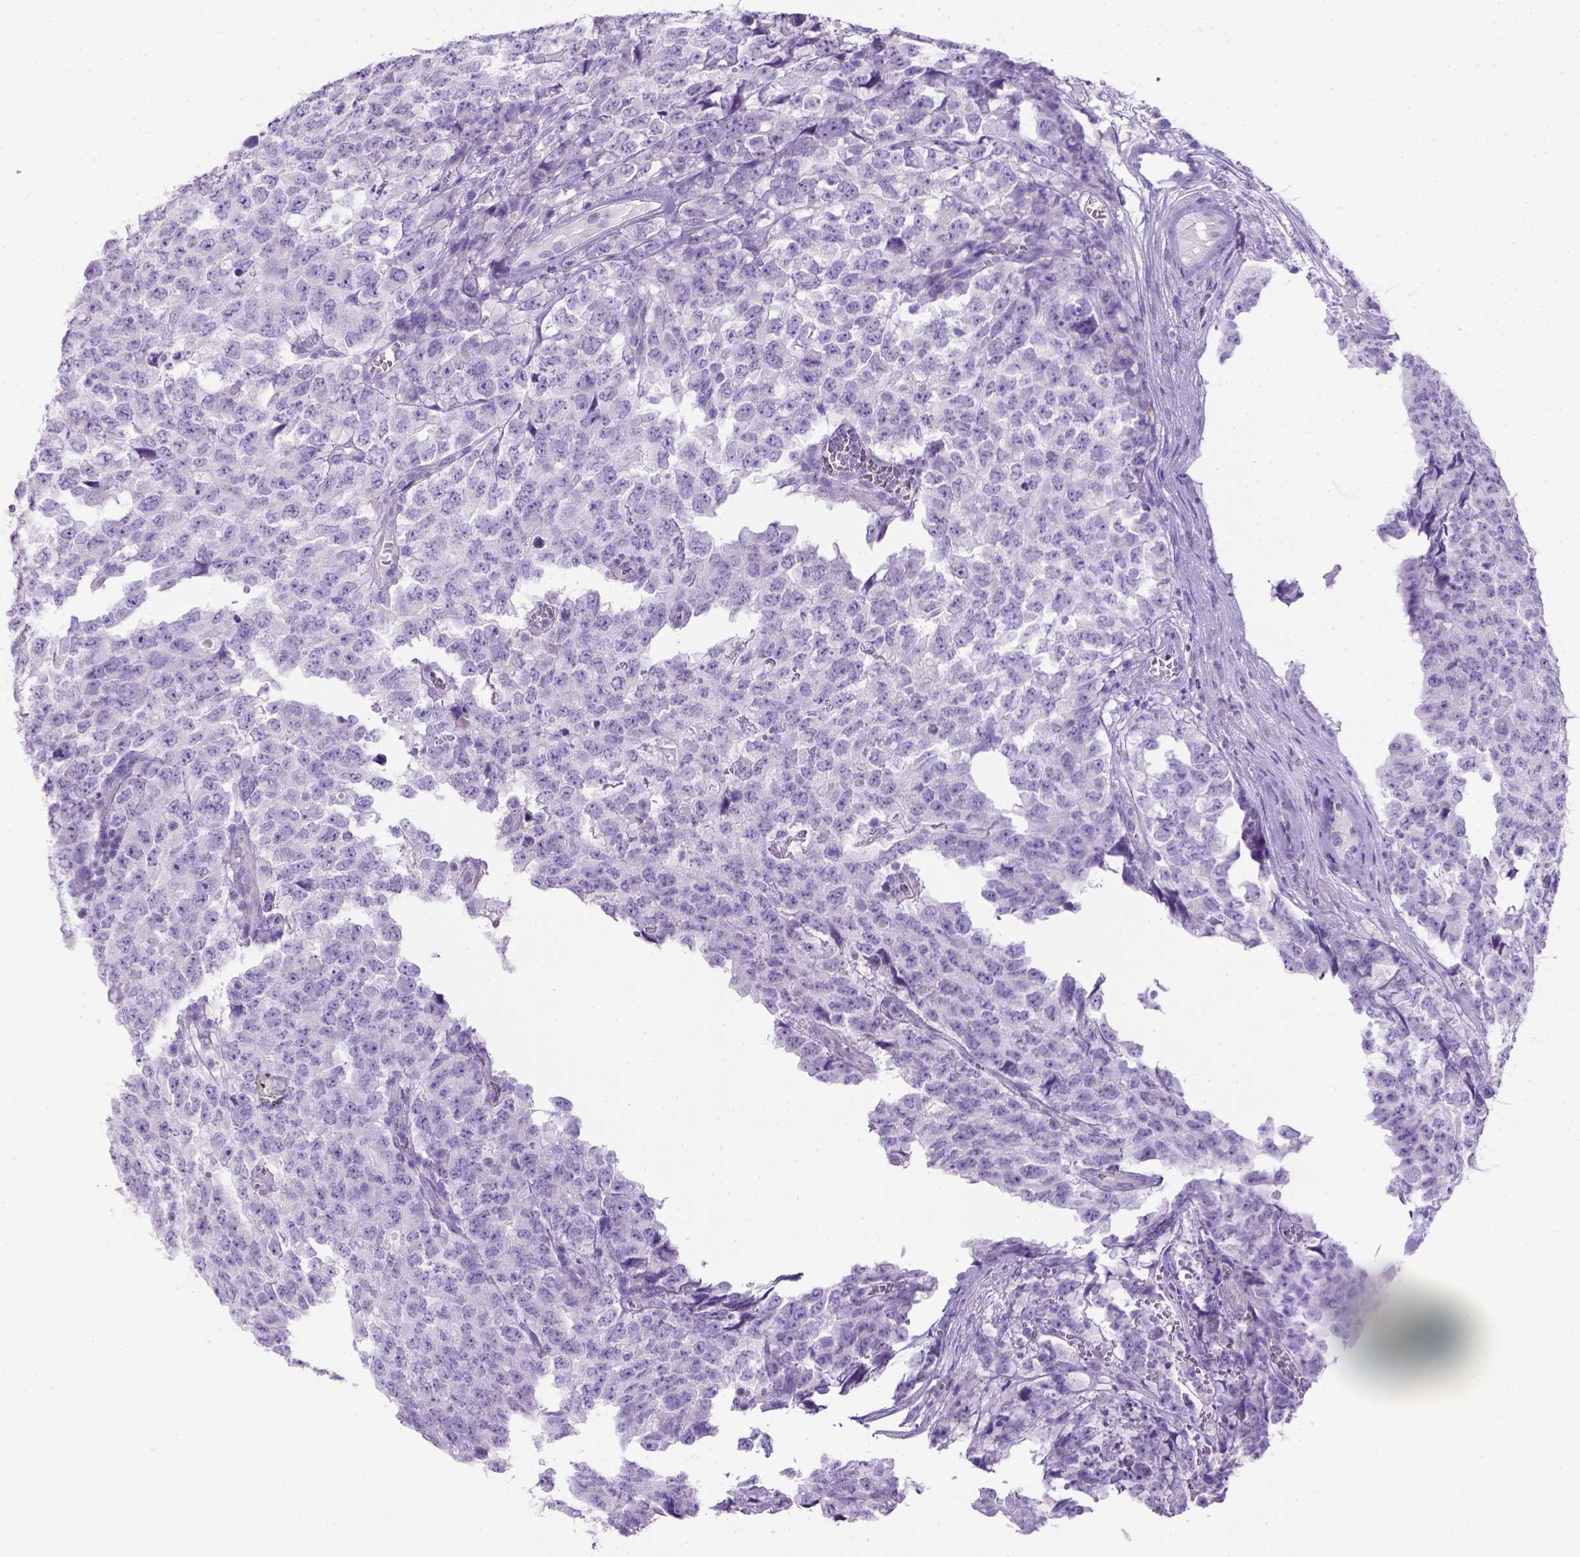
{"staining": {"intensity": "negative", "quantity": "none", "location": "none"}, "tissue": "testis cancer", "cell_type": "Tumor cells", "image_type": "cancer", "snomed": [{"axis": "morphology", "description": "Carcinoma, Embryonal, NOS"}, {"axis": "topography", "description": "Testis"}], "caption": "An image of human testis cancer is negative for staining in tumor cells.", "gene": "KRT71", "patient": {"sex": "male", "age": 23}}